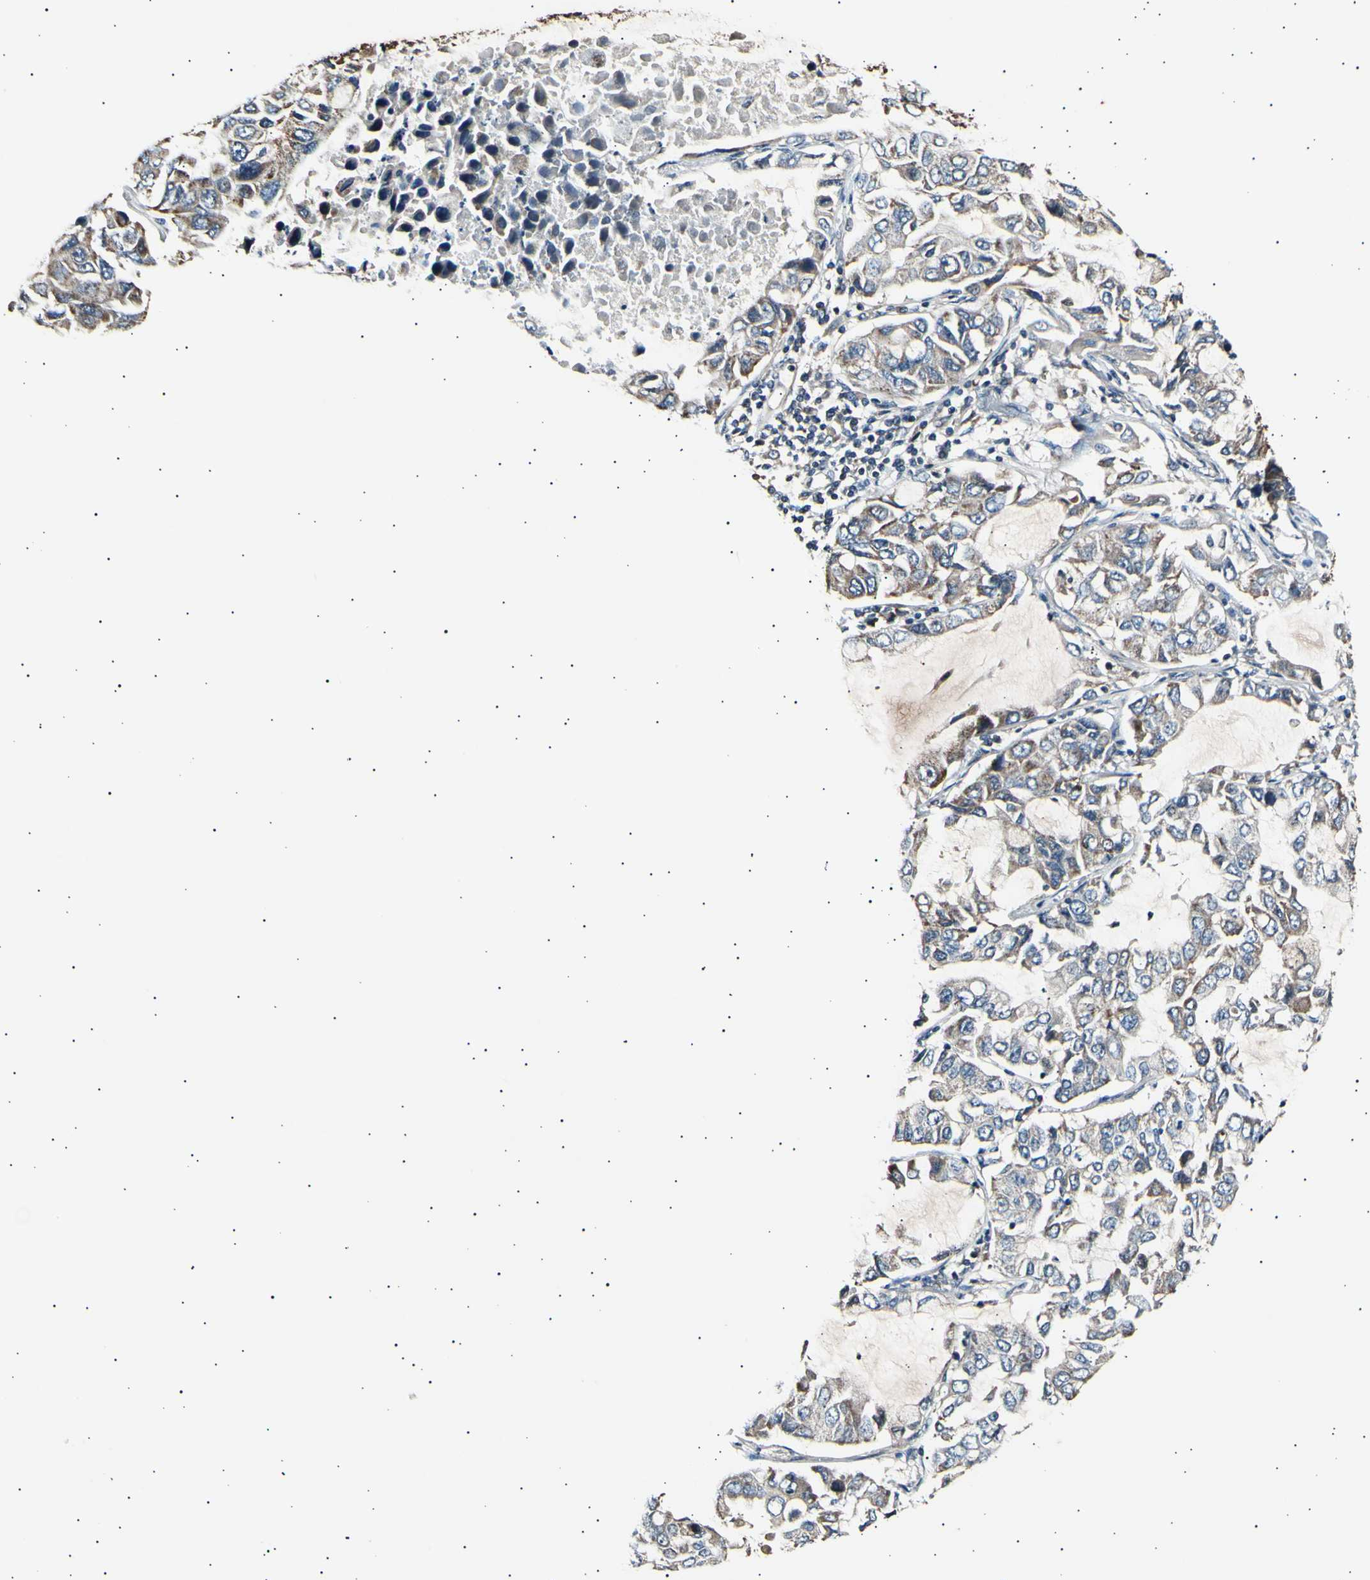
{"staining": {"intensity": "weak", "quantity": ">75%", "location": "cytoplasmic/membranous"}, "tissue": "lung cancer", "cell_type": "Tumor cells", "image_type": "cancer", "snomed": [{"axis": "morphology", "description": "Adenocarcinoma, NOS"}, {"axis": "topography", "description": "Lung"}], "caption": "Lung adenocarcinoma stained with IHC shows weak cytoplasmic/membranous expression in about >75% of tumor cells.", "gene": "ITGA6", "patient": {"sex": "male", "age": 64}}